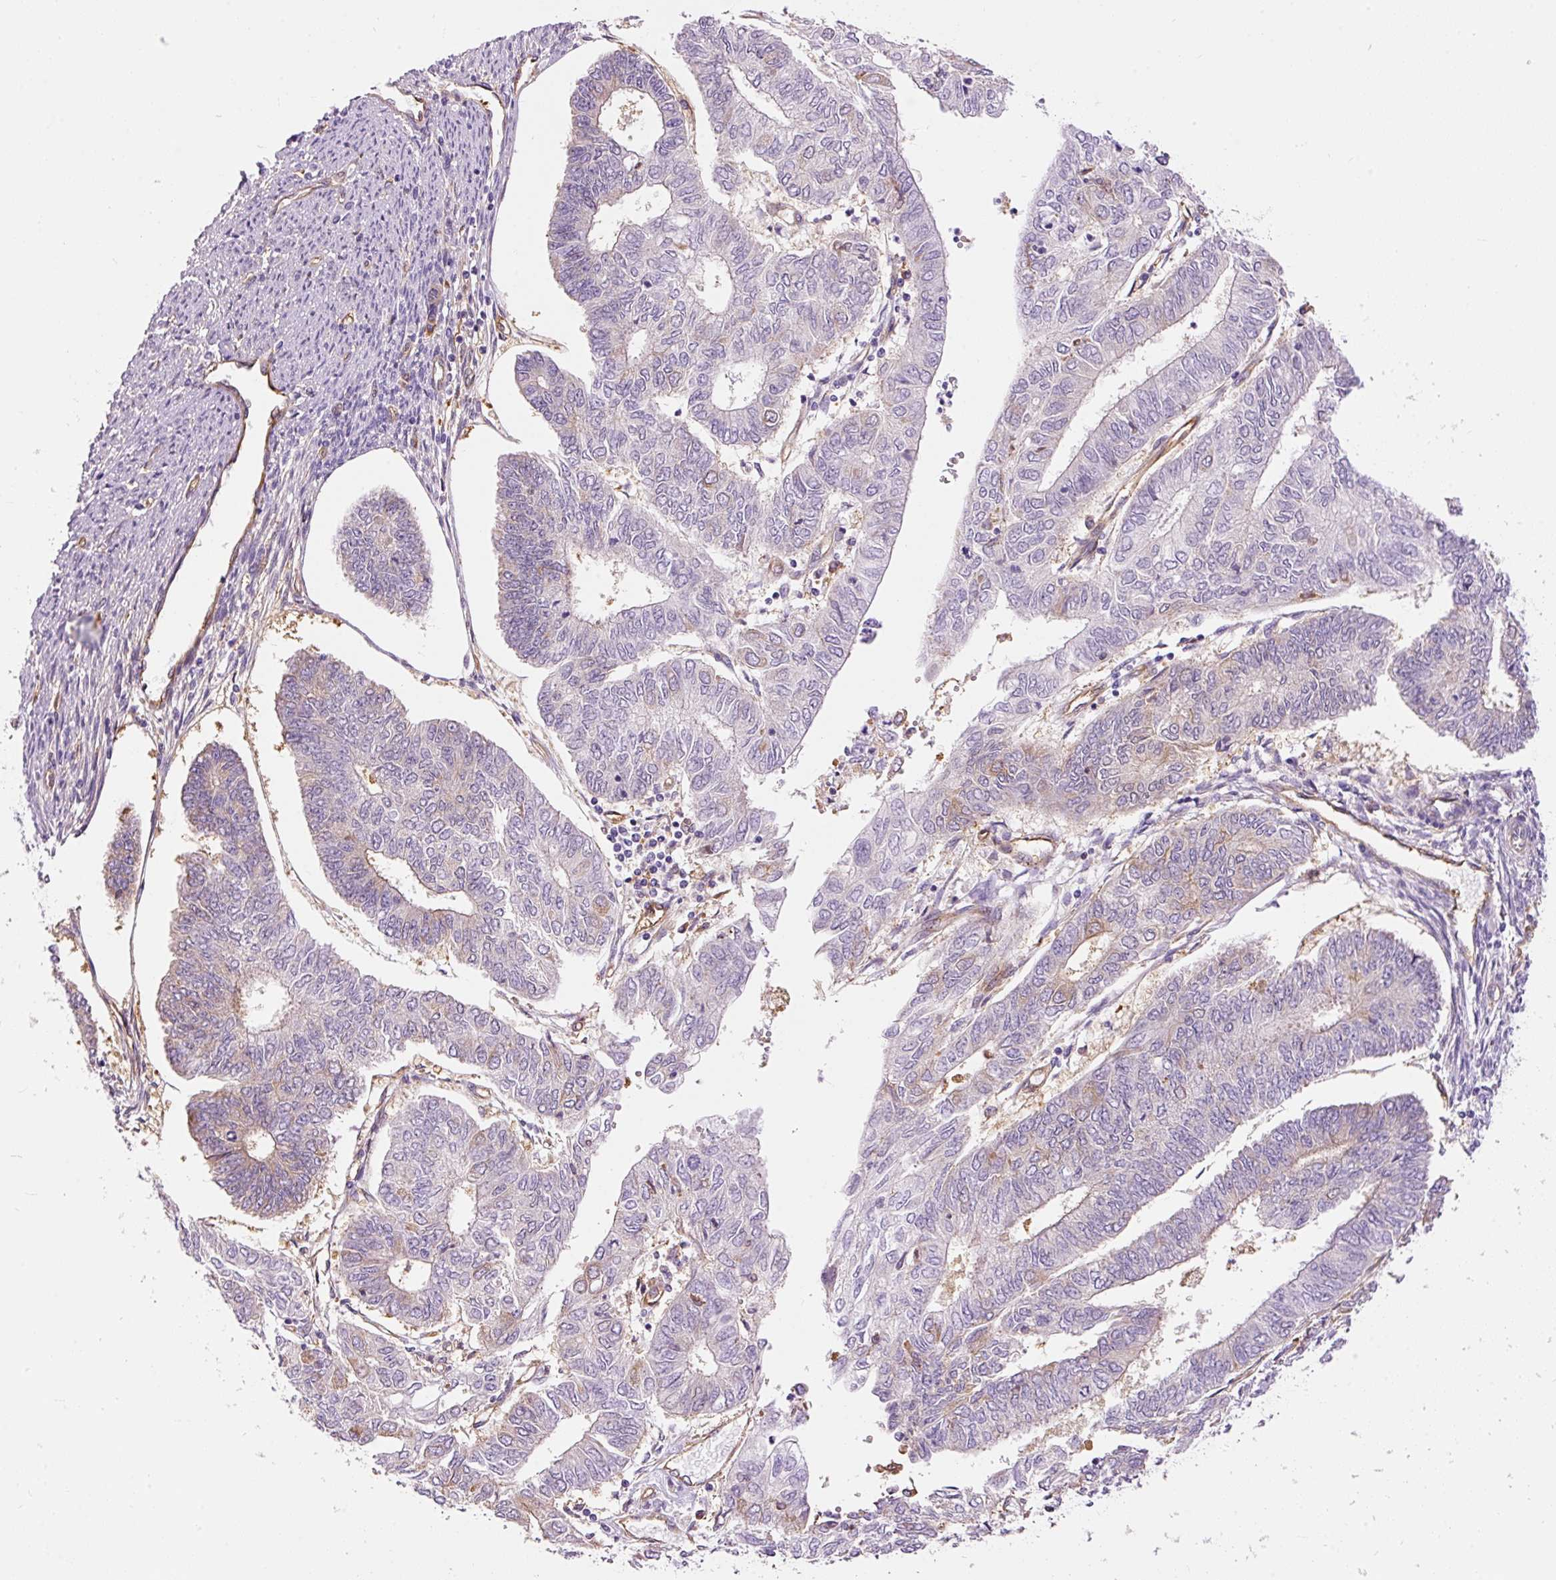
{"staining": {"intensity": "negative", "quantity": "none", "location": "none"}, "tissue": "endometrial cancer", "cell_type": "Tumor cells", "image_type": "cancer", "snomed": [{"axis": "morphology", "description": "Adenocarcinoma, NOS"}, {"axis": "topography", "description": "Endometrium"}], "caption": "This is an immunohistochemistry micrograph of endometrial cancer. There is no positivity in tumor cells.", "gene": "IL10RB", "patient": {"sex": "female", "age": 68}}